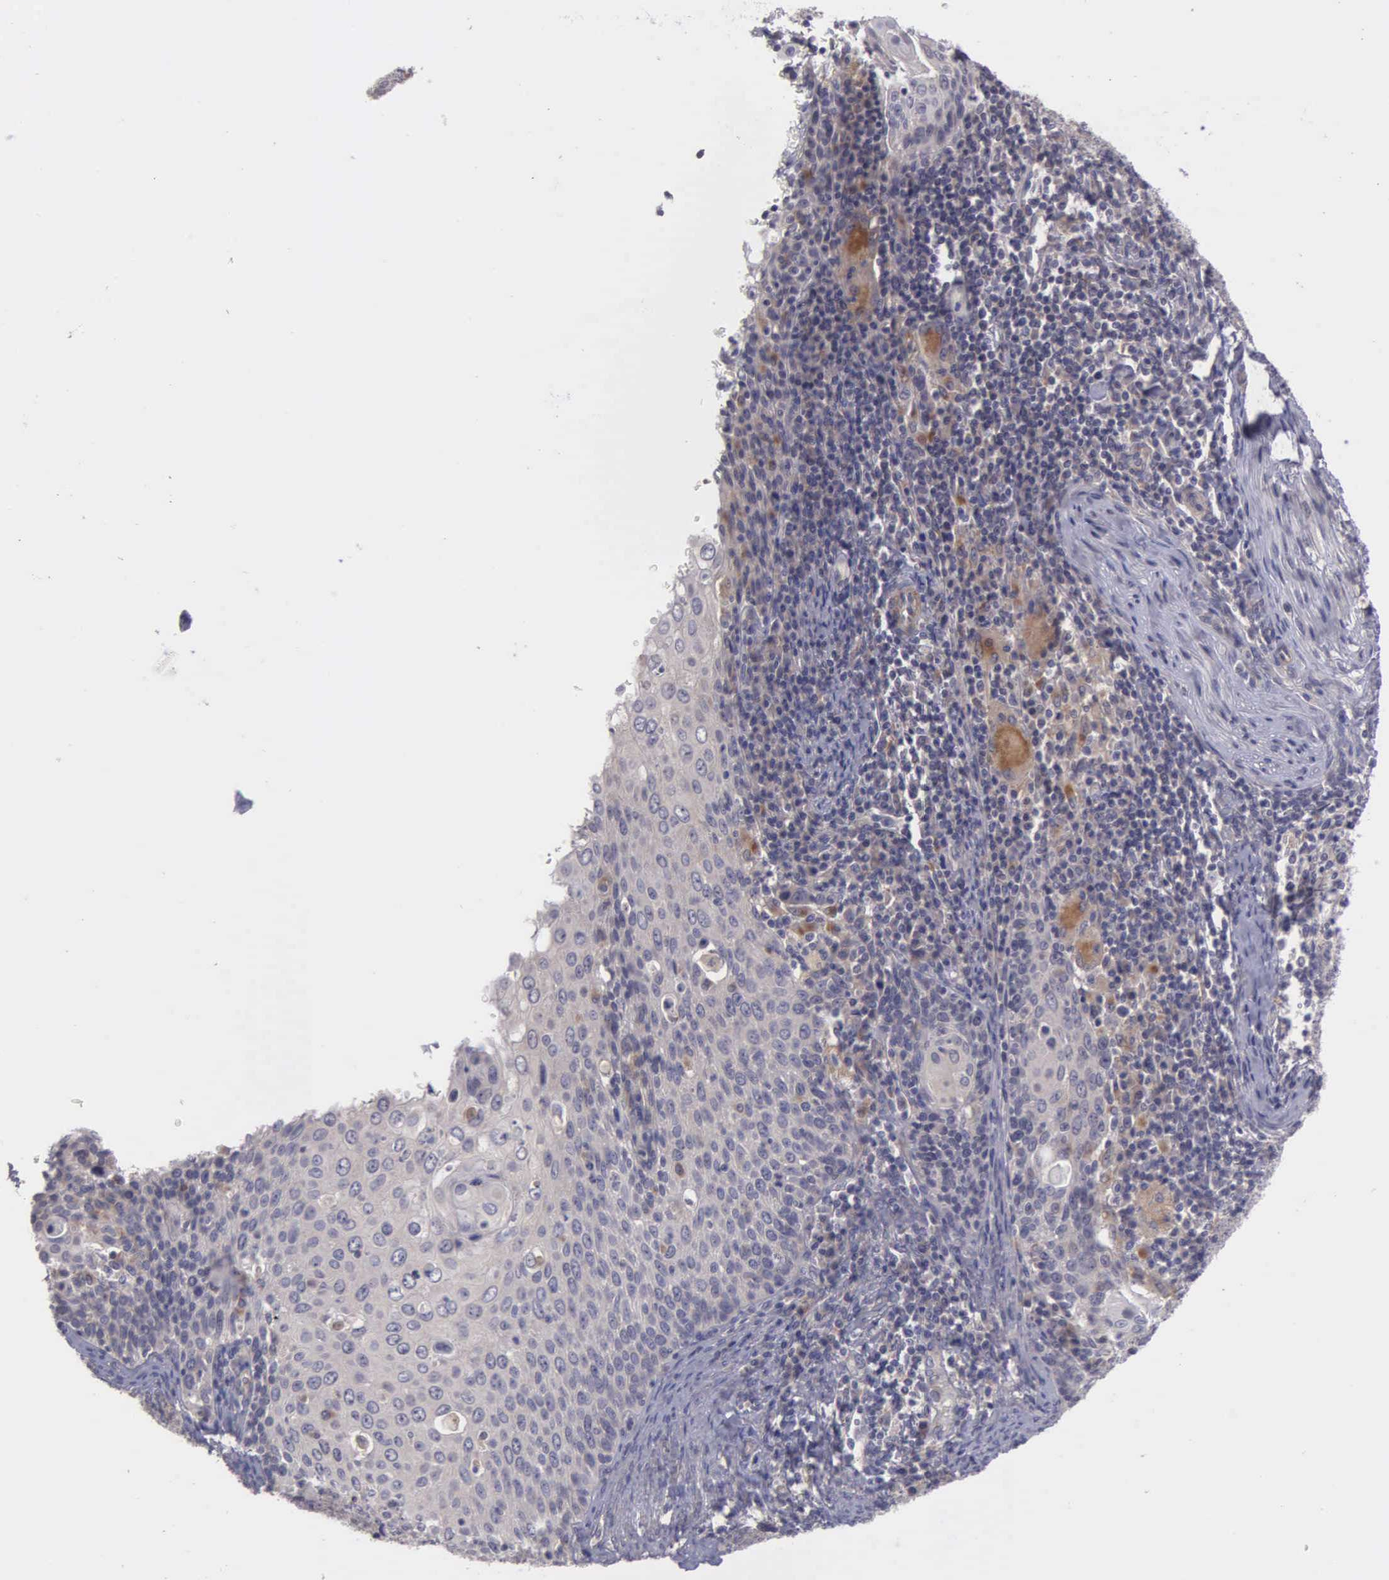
{"staining": {"intensity": "weak", "quantity": "25%-75%", "location": "cytoplasmic/membranous"}, "tissue": "cervical cancer", "cell_type": "Tumor cells", "image_type": "cancer", "snomed": [{"axis": "morphology", "description": "Squamous cell carcinoma, NOS"}, {"axis": "topography", "description": "Cervix"}], "caption": "Weak cytoplasmic/membranous expression is identified in approximately 25%-75% of tumor cells in cervical cancer (squamous cell carcinoma). (brown staining indicates protein expression, while blue staining denotes nuclei).", "gene": "RTL10", "patient": {"sex": "female", "age": 33}}